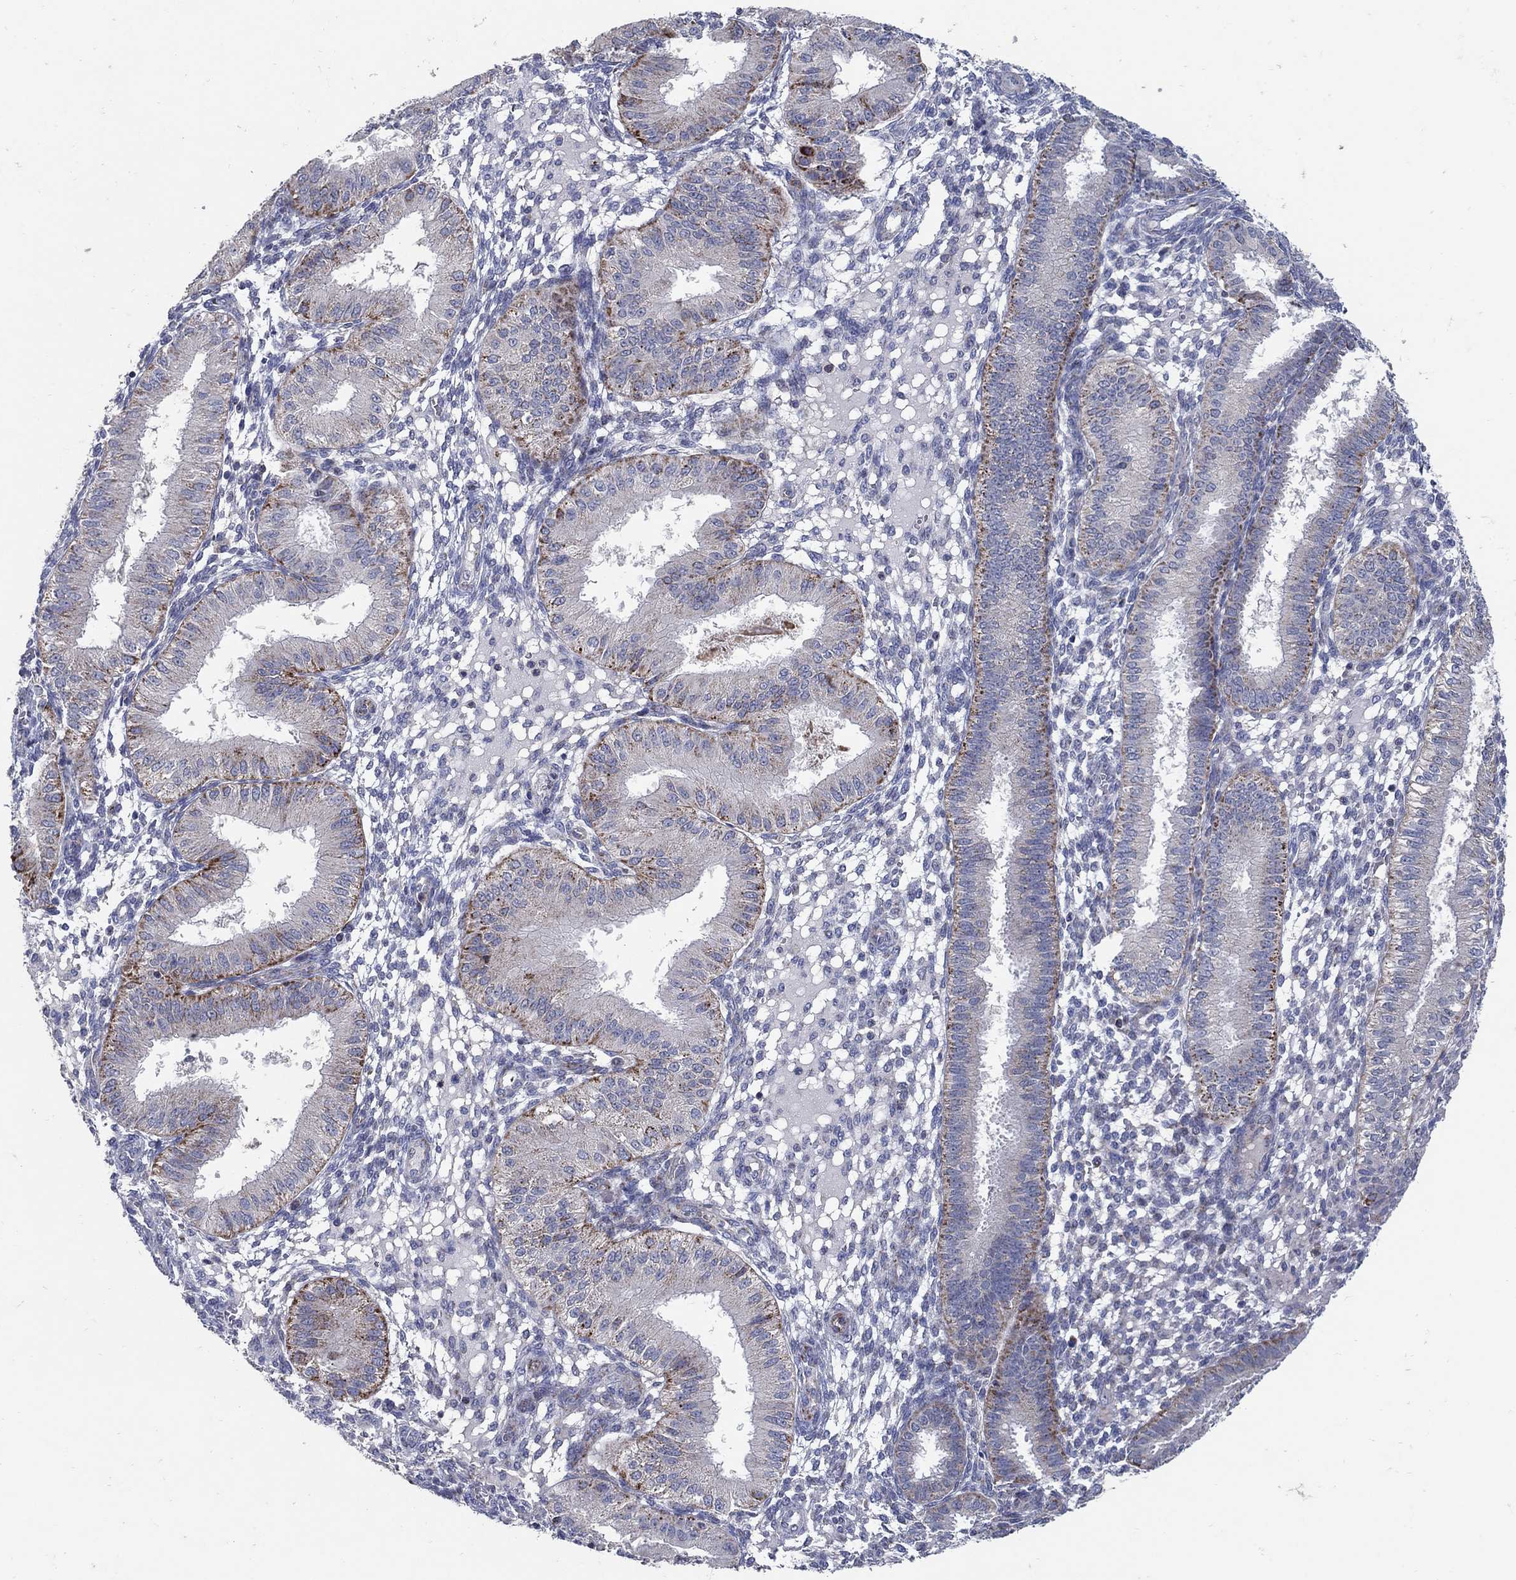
{"staining": {"intensity": "negative", "quantity": "none", "location": "none"}, "tissue": "endometrium", "cell_type": "Cells in endometrial stroma", "image_type": "normal", "snomed": [{"axis": "morphology", "description": "Normal tissue, NOS"}, {"axis": "topography", "description": "Endometrium"}], "caption": "The immunohistochemistry (IHC) micrograph has no significant staining in cells in endometrial stroma of endometrium. Nuclei are stained in blue.", "gene": "HMX2", "patient": {"sex": "female", "age": 43}}